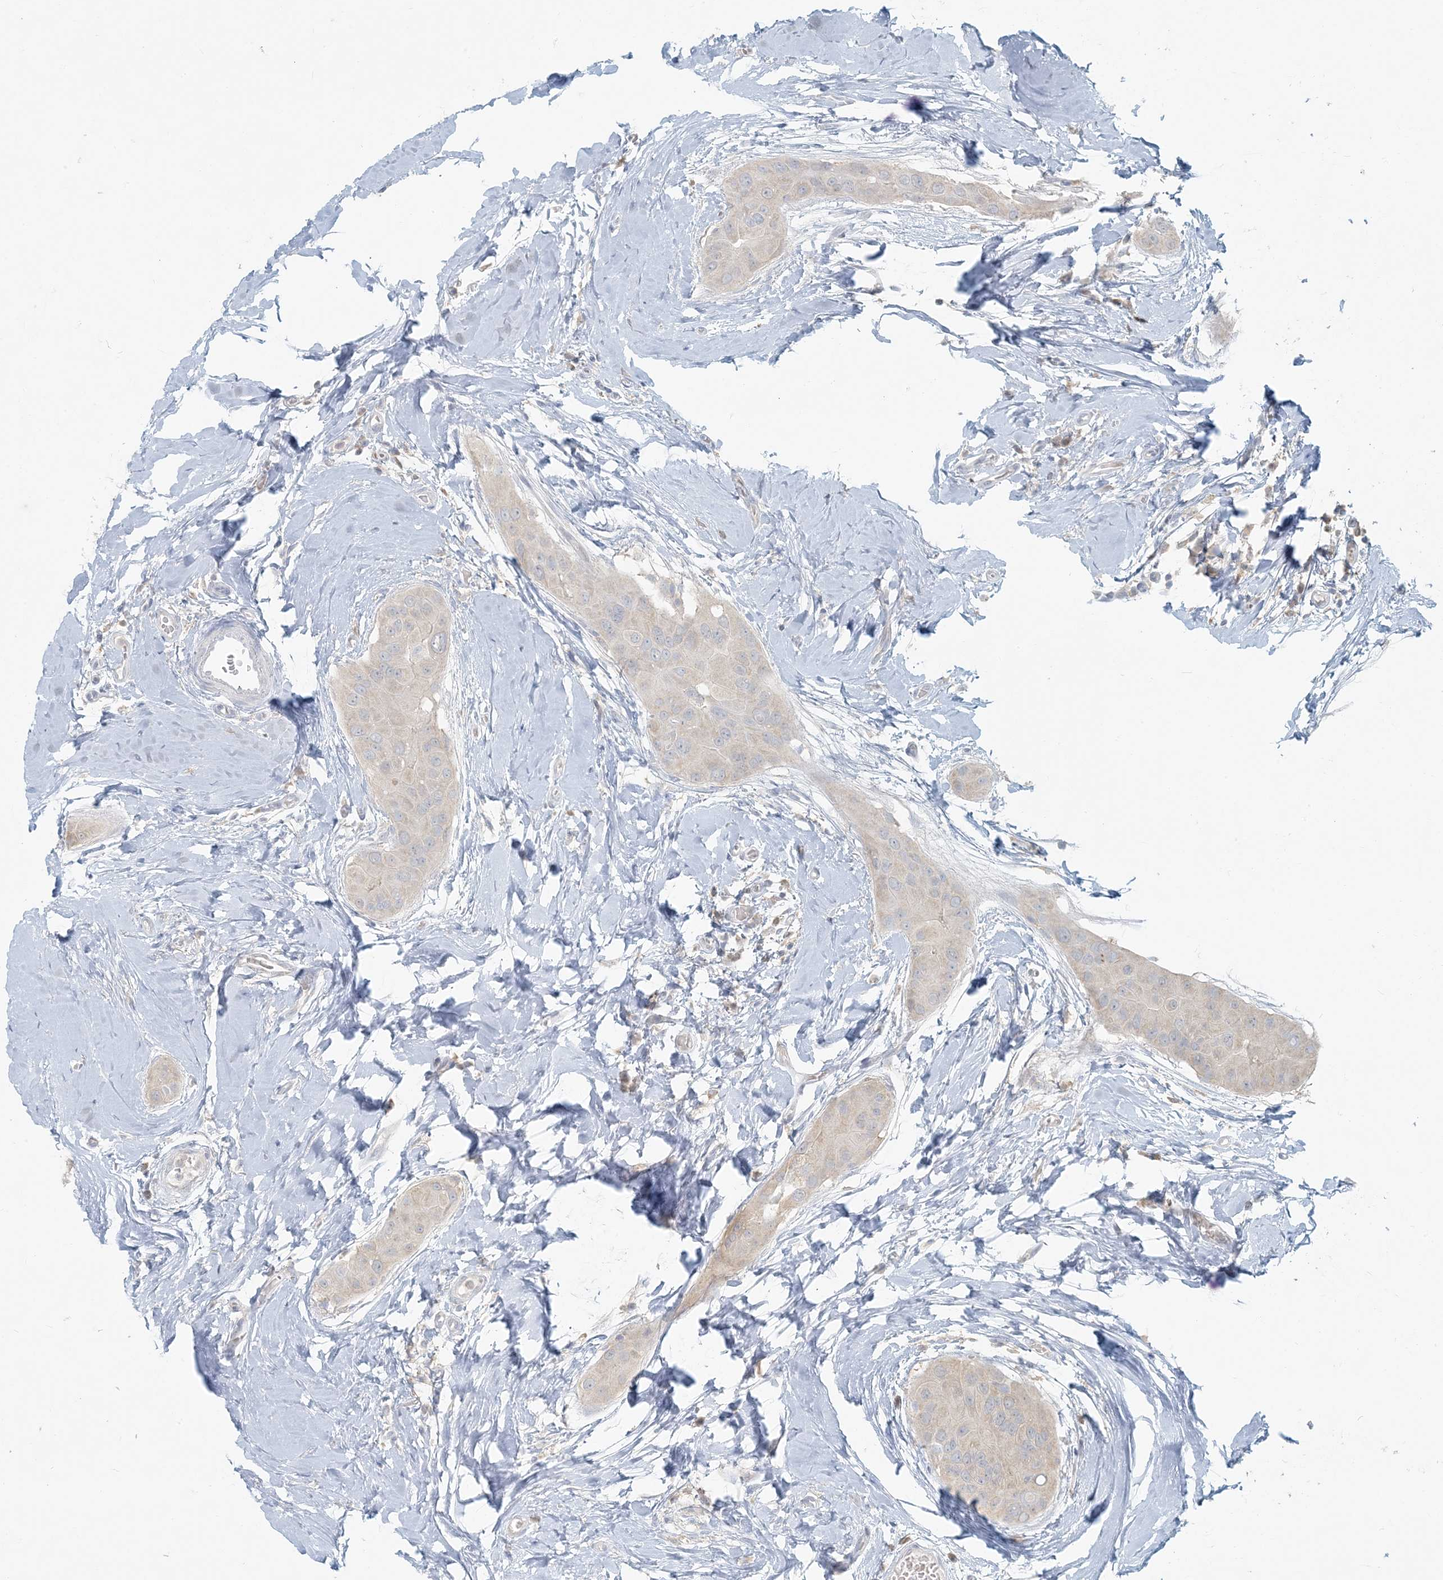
{"staining": {"intensity": "negative", "quantity": "none", "location": "none"}, "tissue": "thyroid cancer", "cell_type": "Tumor cells", "image_type": "cancer", "snomed": [{"axis": "morphology", "description": "Papillary adenocarcinoma, NOS"}, {"axis": "topography", "description": "Thyroid gland"}], "caption": "This image is of papillary adenocarcinoma (thyroid) stained with immunohistochemistry to label a protein in brown with the nuclei are counter-stained blue. There is no expression in tumor cells.", "gene": "HACL1", "patient": {"sex": "male", "age": 33}}